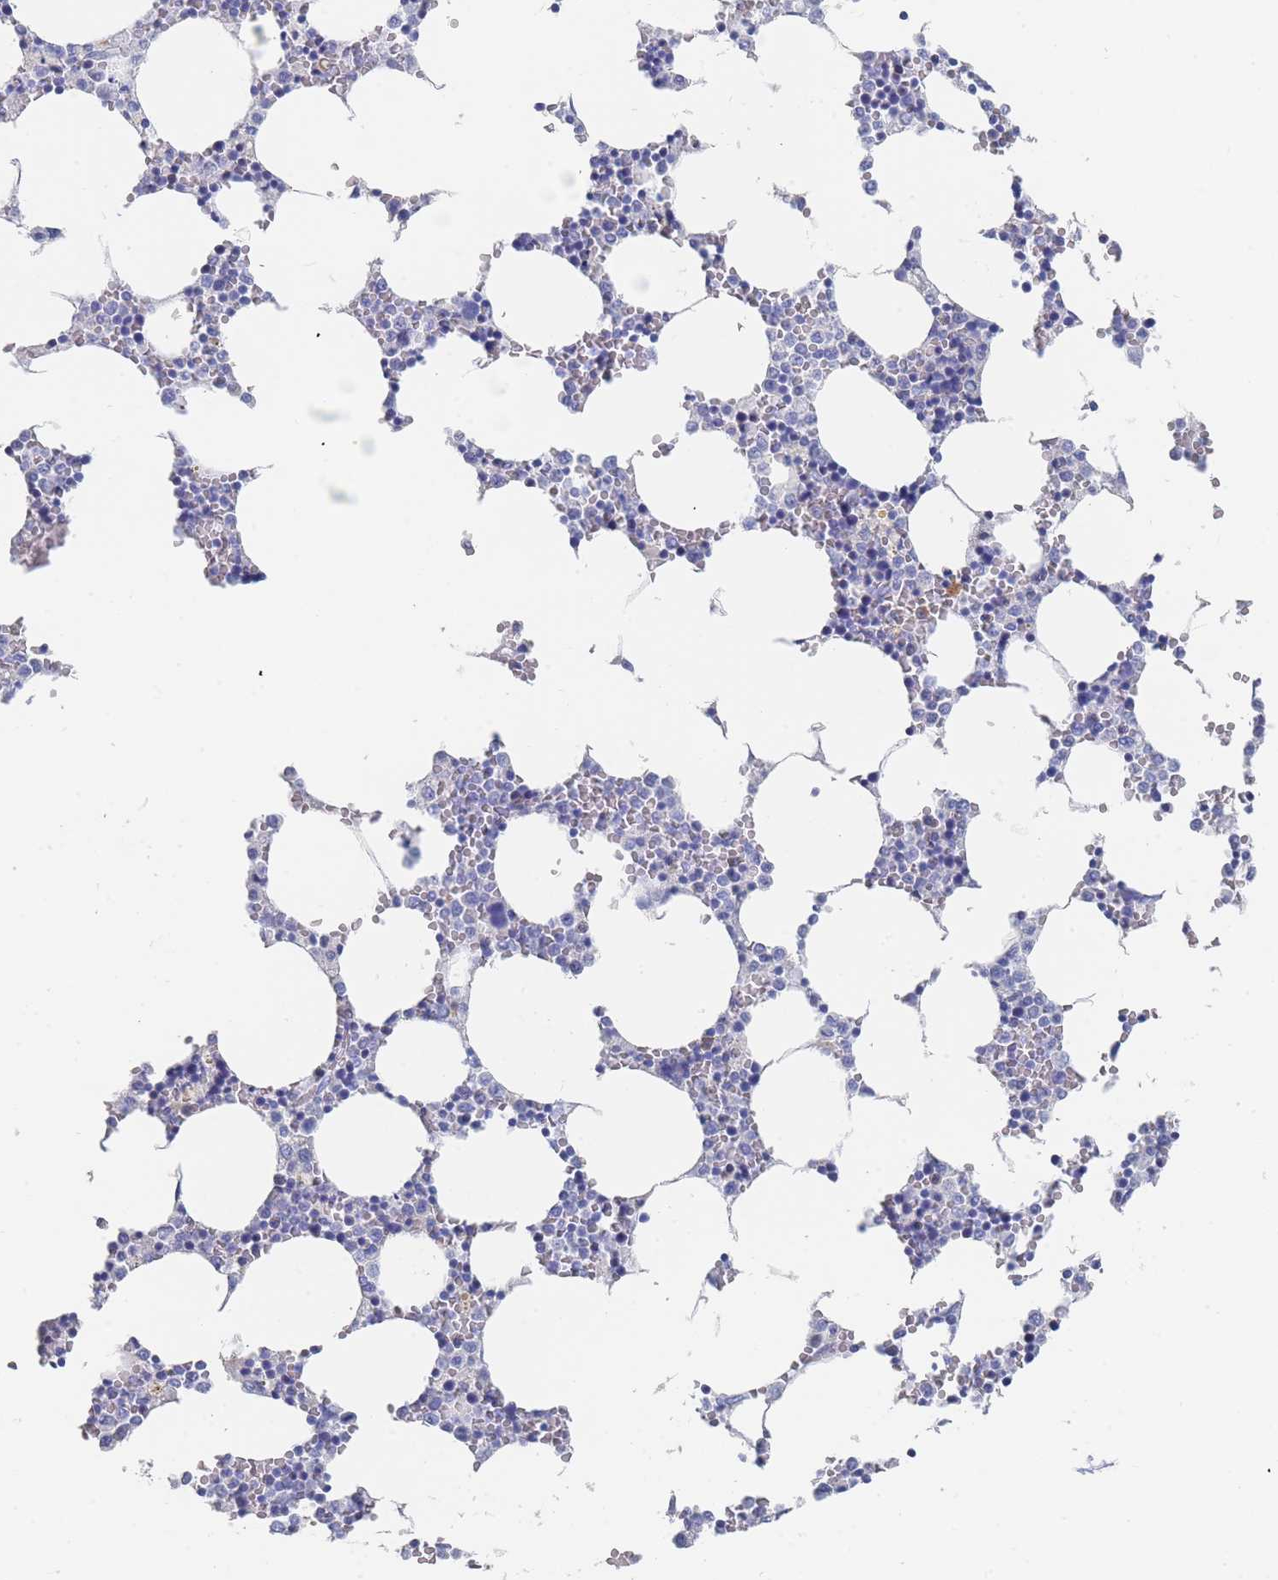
{"staining": {"intensity": "negative", "quantity": "none", "location": "none"}, "tissue": "bone marrow", "cell_type": "Hematopoietic cells", "image_type": "normal", "snomed": [{"axis": "morphology", "description": "Normal tissue, NOS"}, {"axis": "topography", "description": "Bone marrow"}], "caption": "This is an immunohistochemistry (IHC) photomicrograph of benign human bone marrow. There is no staining in hematopoietic cells.", "gene": "SLC25A35", "patient": {"sex": "female", "age": 64}}